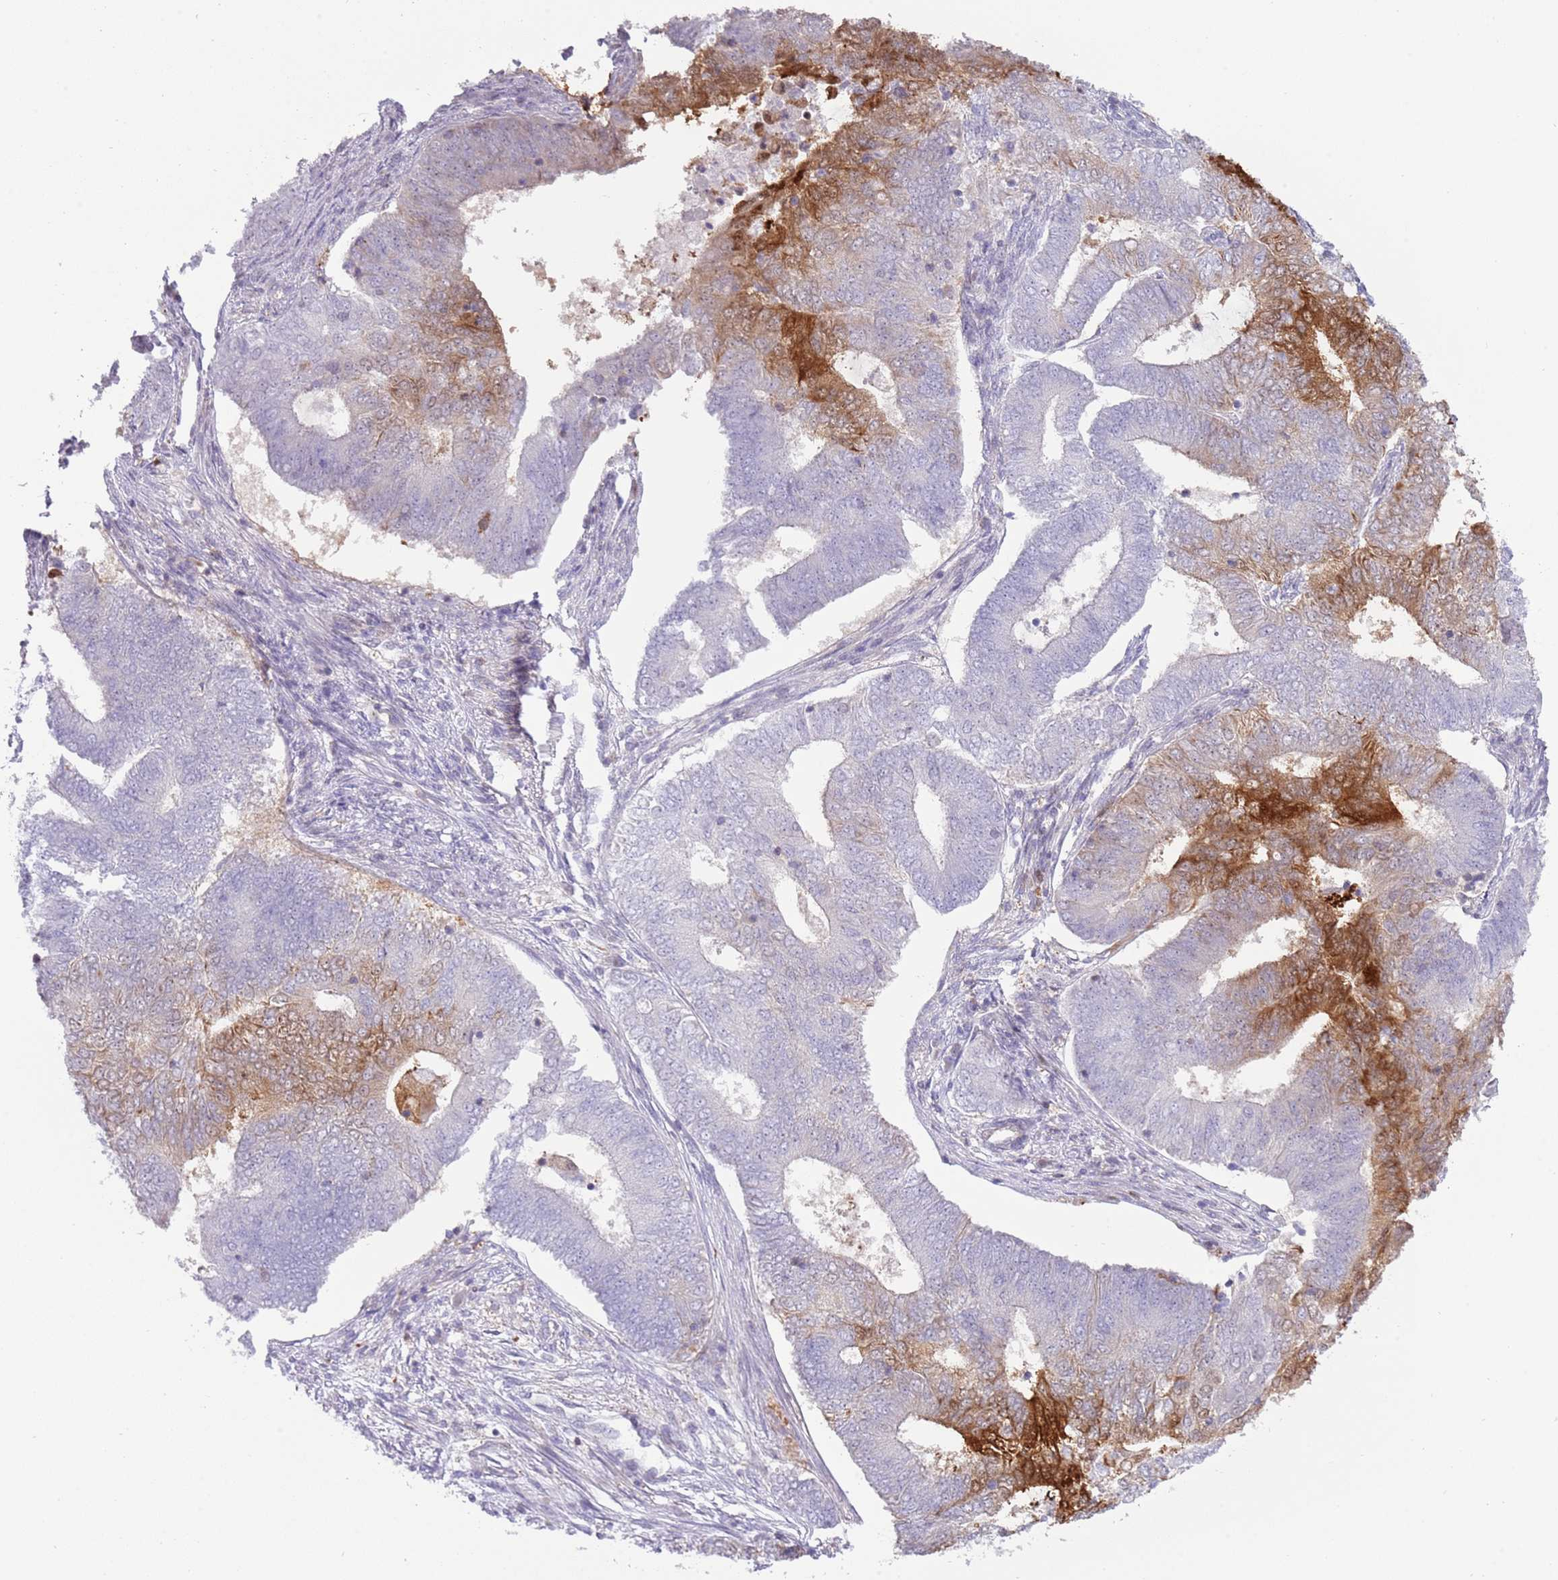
{"staining": {"intensity": "moderate", "quantity": "<25%", "location": "cytoplasmic/membranous"}, "tissue": "endometrial cancer", "cell_type": "Tumor cells", "image_type": "cancer", "snomed": [{"axis": "morphology", "description": "Adenocarcinoma, NOS"}, {"axis": "topography", "description": "Endometrium"}], "caption": "Endometrial adenocarcinoma stained with immunohistochemistry (IHC) displays moderate cytoplasmic/membranous expression in about <25% of tumor cells.", "gene": "NBPF6", "patient": {"sex": "female", "age": 62}}